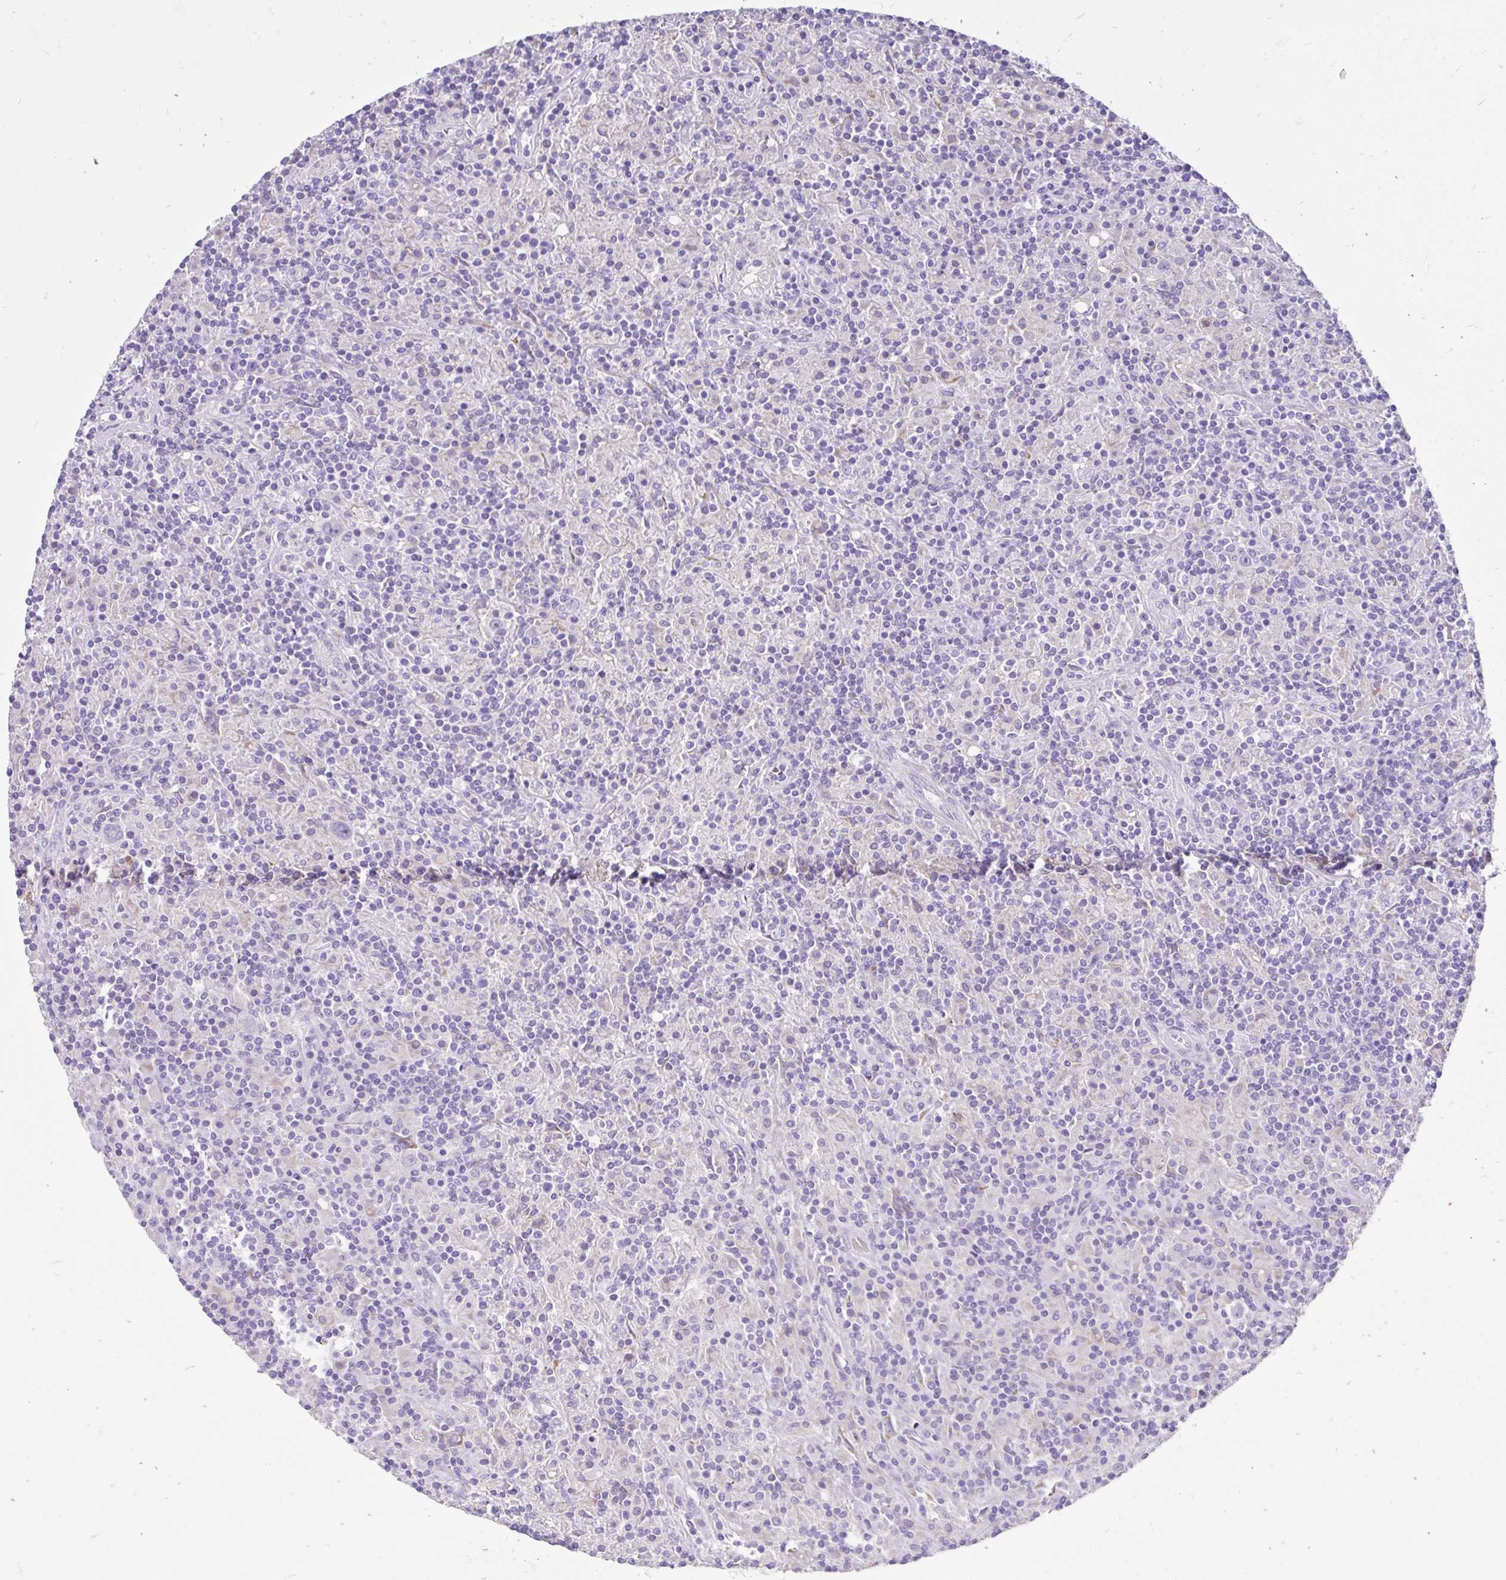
{"staining": {"intensity": "negative", "quantity": "none", "location": "none"}, "tissue": "lymphoma", "cell_type": "Tumor cells", "image_type": "cancer", "snomed": [{"axis": "morphology", "description": "Hodgkin's disease, NOS"}, {"axis": "topography", "description": "Lymph node"}], "caption": "High magnification brightfield microscopy of Hodgkin's disease stained with DAB (brown) and counterstained with hematoxylin (blue): tumor cells show no significant expression.", "gene": "ZNF33A", "patient": {"sex": "male", "age": 70}}